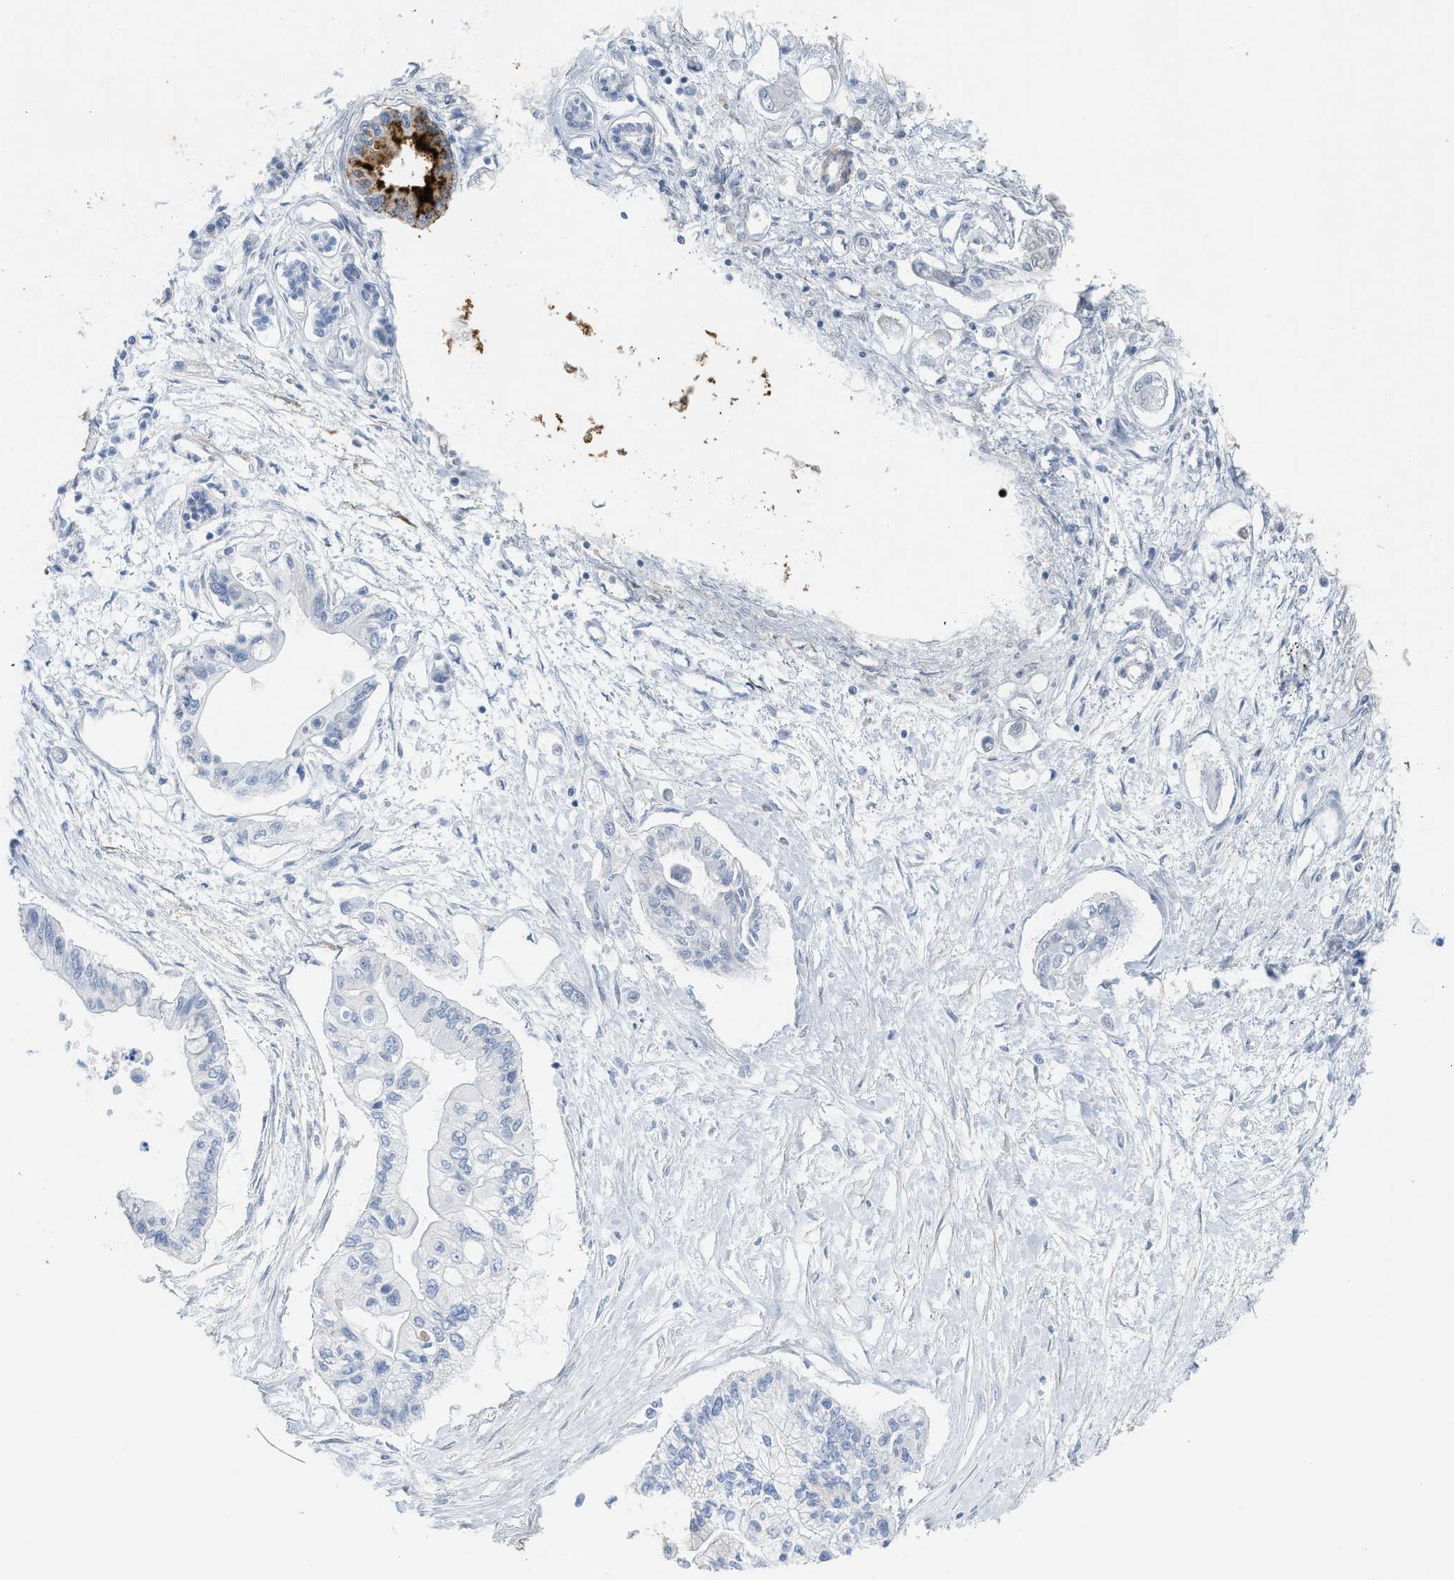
{"staining": {"intensity": "negative", "quantity": "none", "location": "none"}, "tissue": "pancreatic cancer", "cell_type": "Tumor cells", "image_type": "cancer", "snomed": [{"axis": "morphology", "description": "Adenocarcinoma, NOS"}, {"axis": "topography", "description": "Pancreas"}], "caption": "Immunohistochemical staining of human pancreatic cancer (adenocarcinoma) shows no significant expression in tumor cells.", "gene": "TUB", "patient": {"sex": "female", "age": 77}}